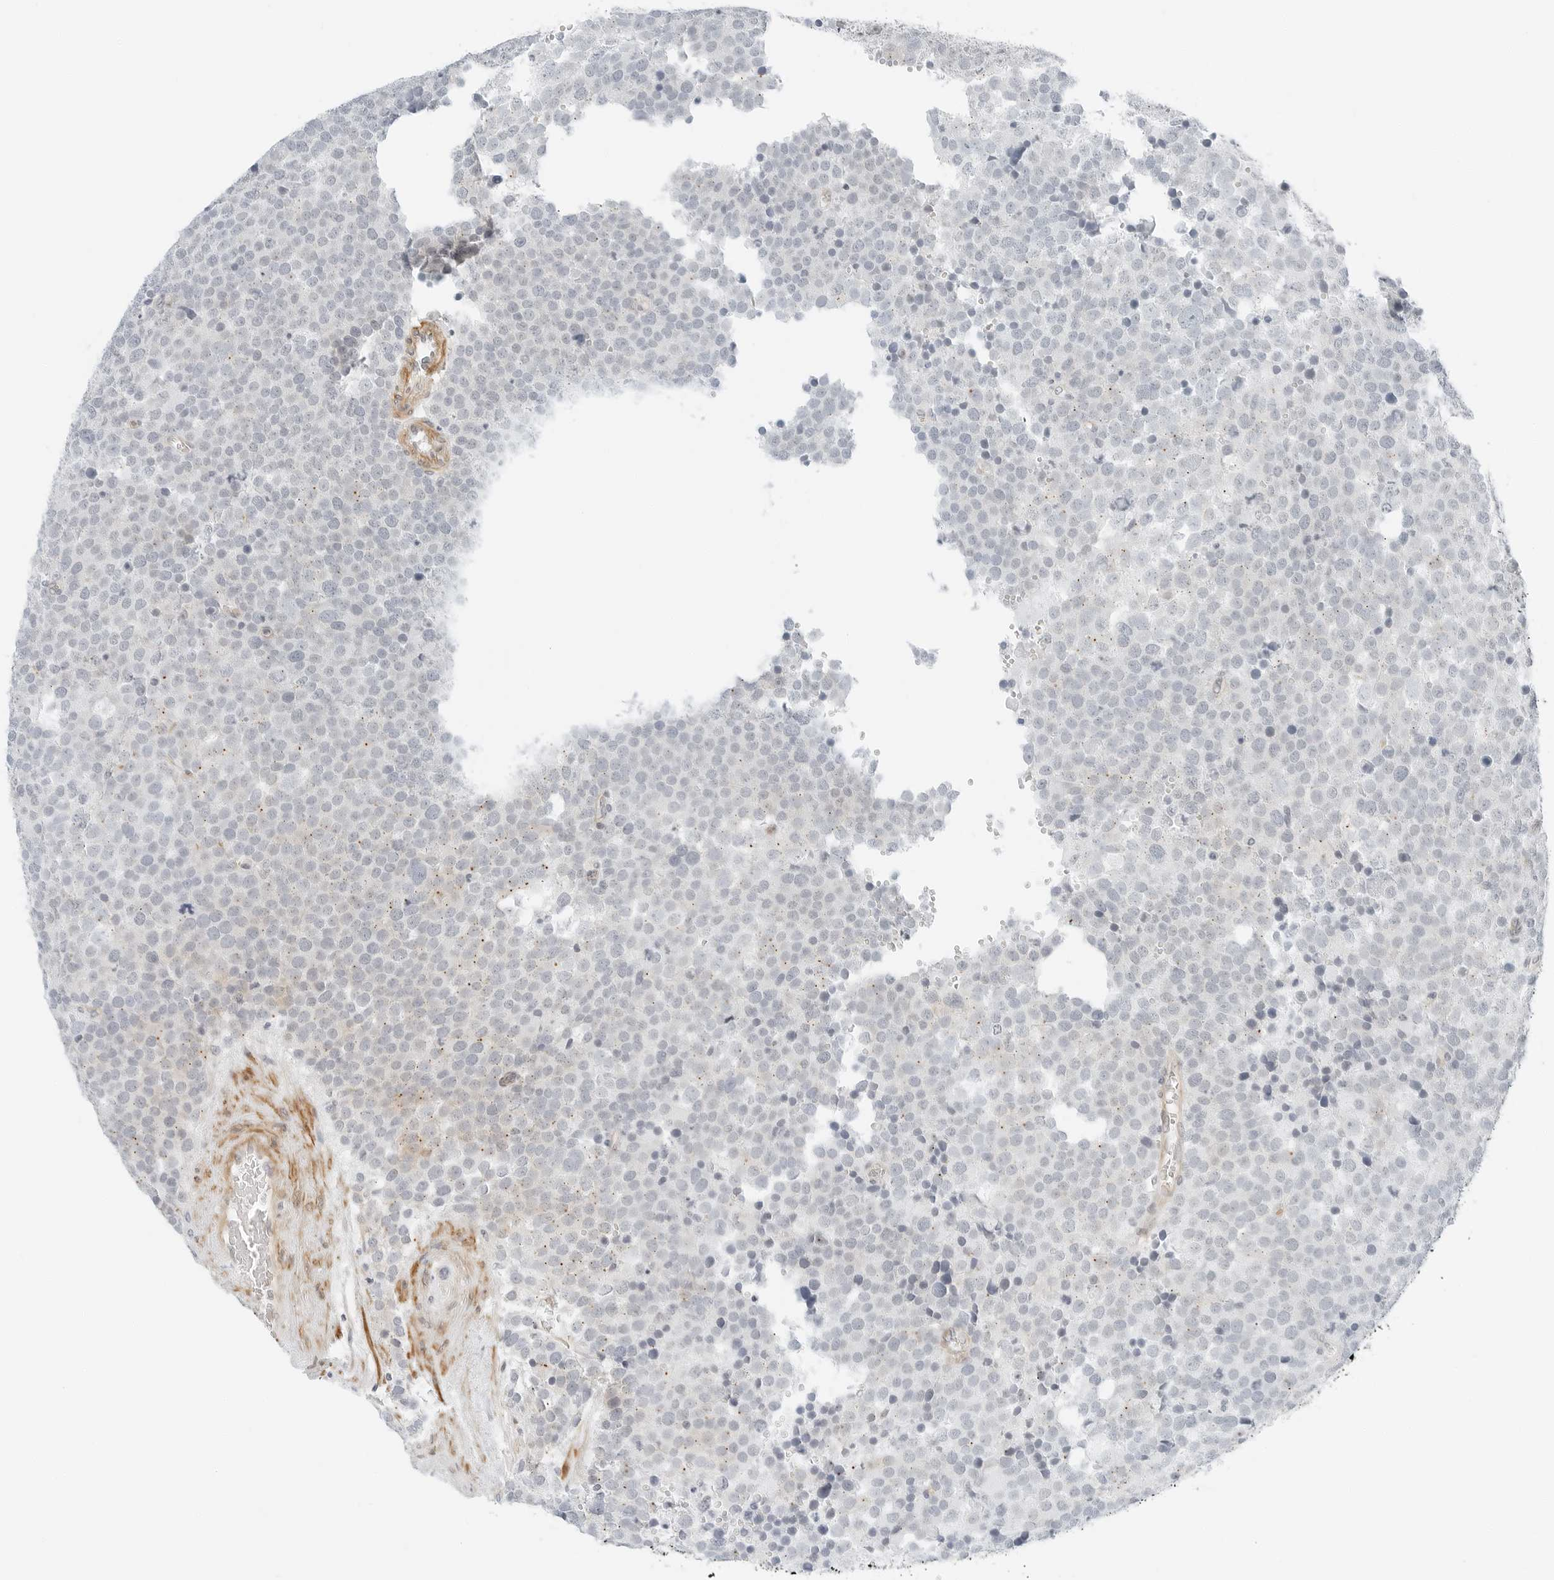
{"staining": {"intensity": "weak", "quantity": "<25%", "location": "cytoplasmic/membranous"}, "tissue": "testis cancer", "cell_type": "Tumor cells", "image_type": "cancer", "snomed": [{"axis": "morphology", "description": "Seminoma, NOS"}, {"axis": "topography", "description": "Testis"}], "caption": "IHC image of neoplastic tissue: human testis seminoma stained with DAB demonstrates no significant protein positivity in tumor cells.", "gene": "IQCC", "patient": {"sex": "male", "age": 71}}